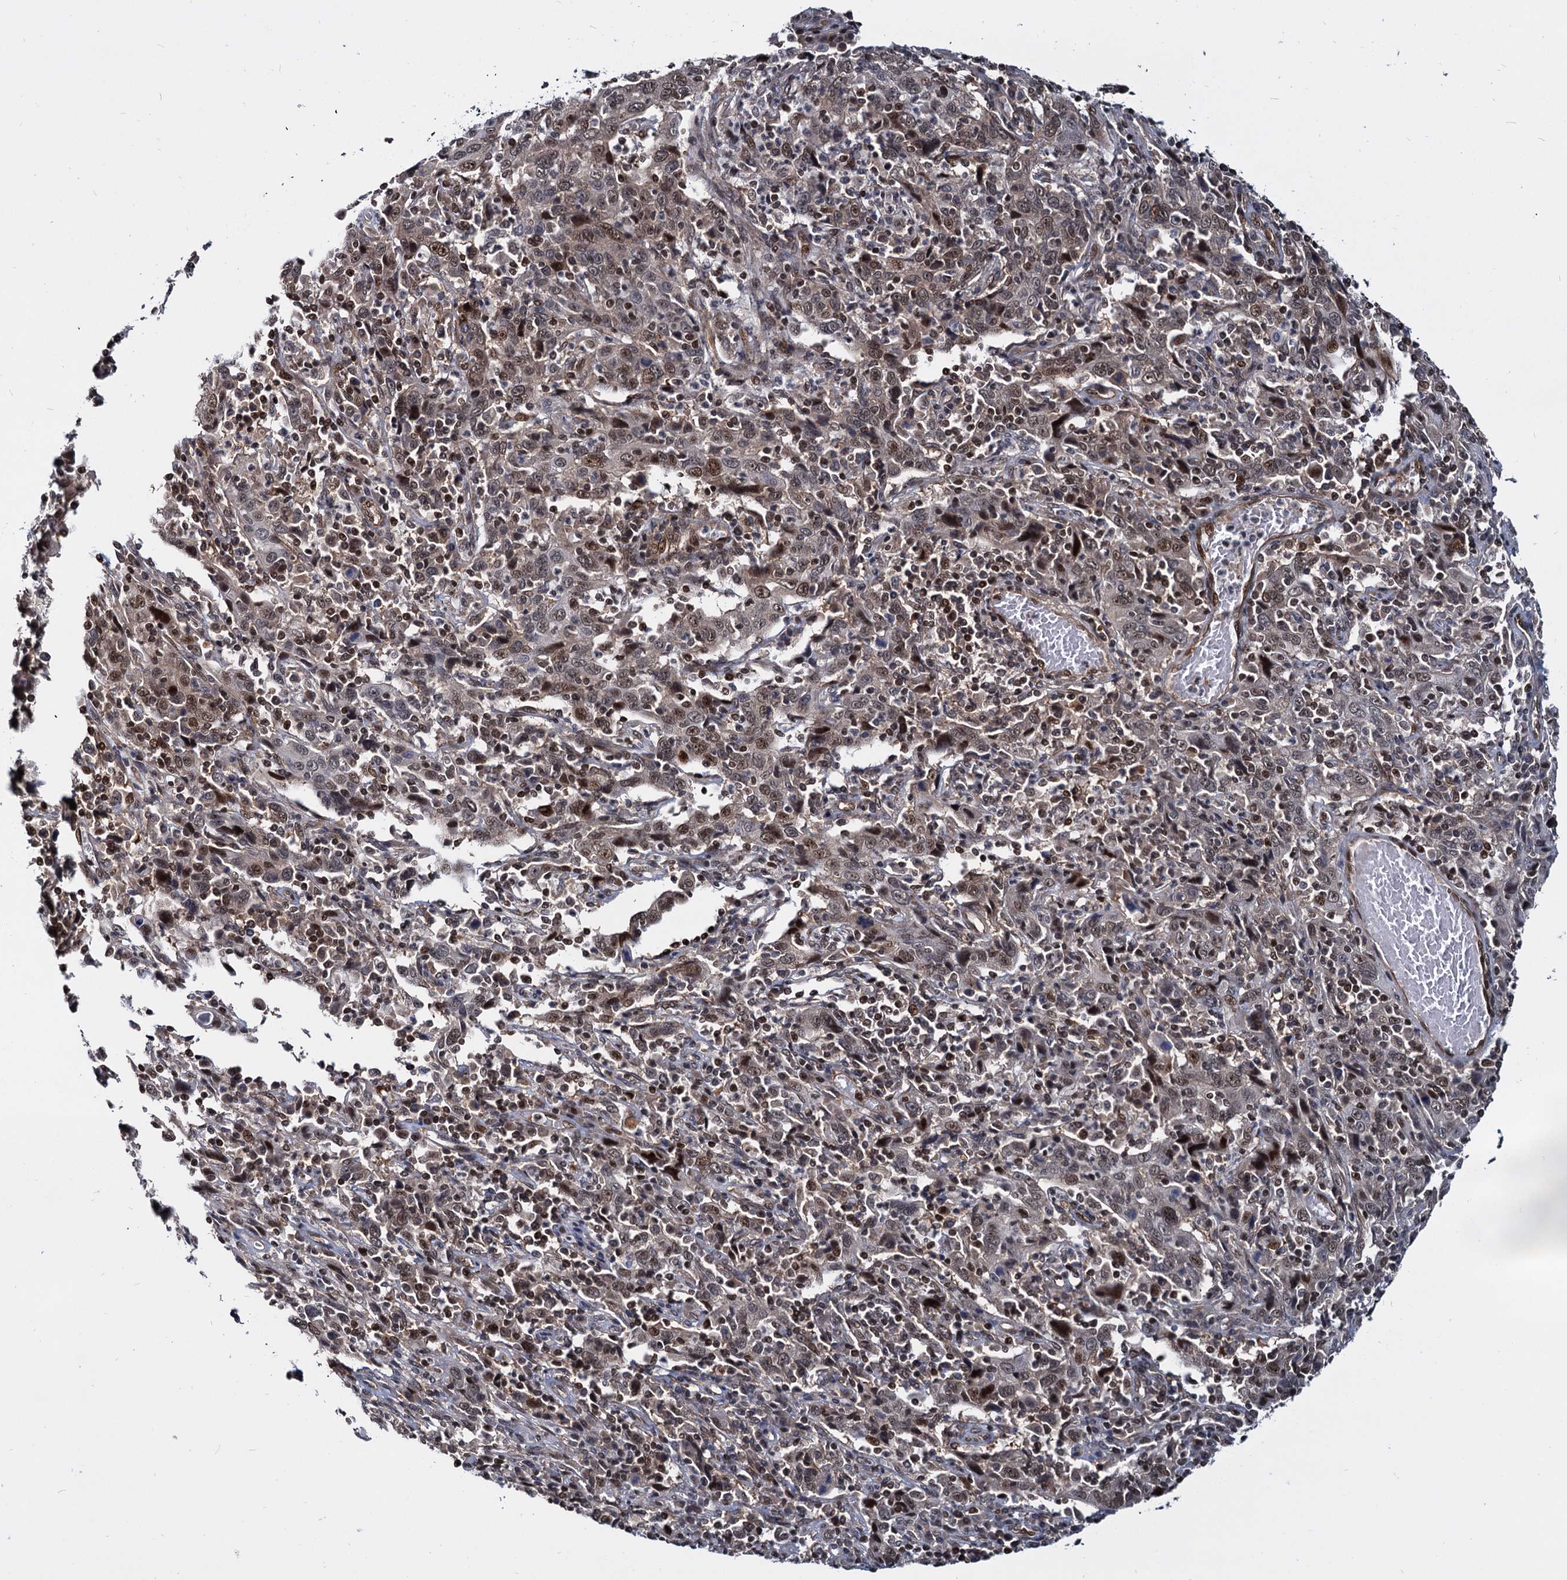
{"staining": {"intensity": "moderate", "quantity": ">75%", "location": "nuclear"}, "tissue": "cervical cancer", "cell_type": "Tumor cells", "image_type": "cancer", "snomed": [{"axis": "morphology", "description": "Squamous cell carcinoma, NOS"}, {"axis": "topography", "description": "Cervix"}], "caption": "Immunohistochemical staining of cervical cancer (squamous cell carcinoma) demonstrates medium levels of moderate nuclear expression in approximately >75% of tumor cells.", "gene": "UBLCP1", "patient": {"sex": "female", "age": 46}}